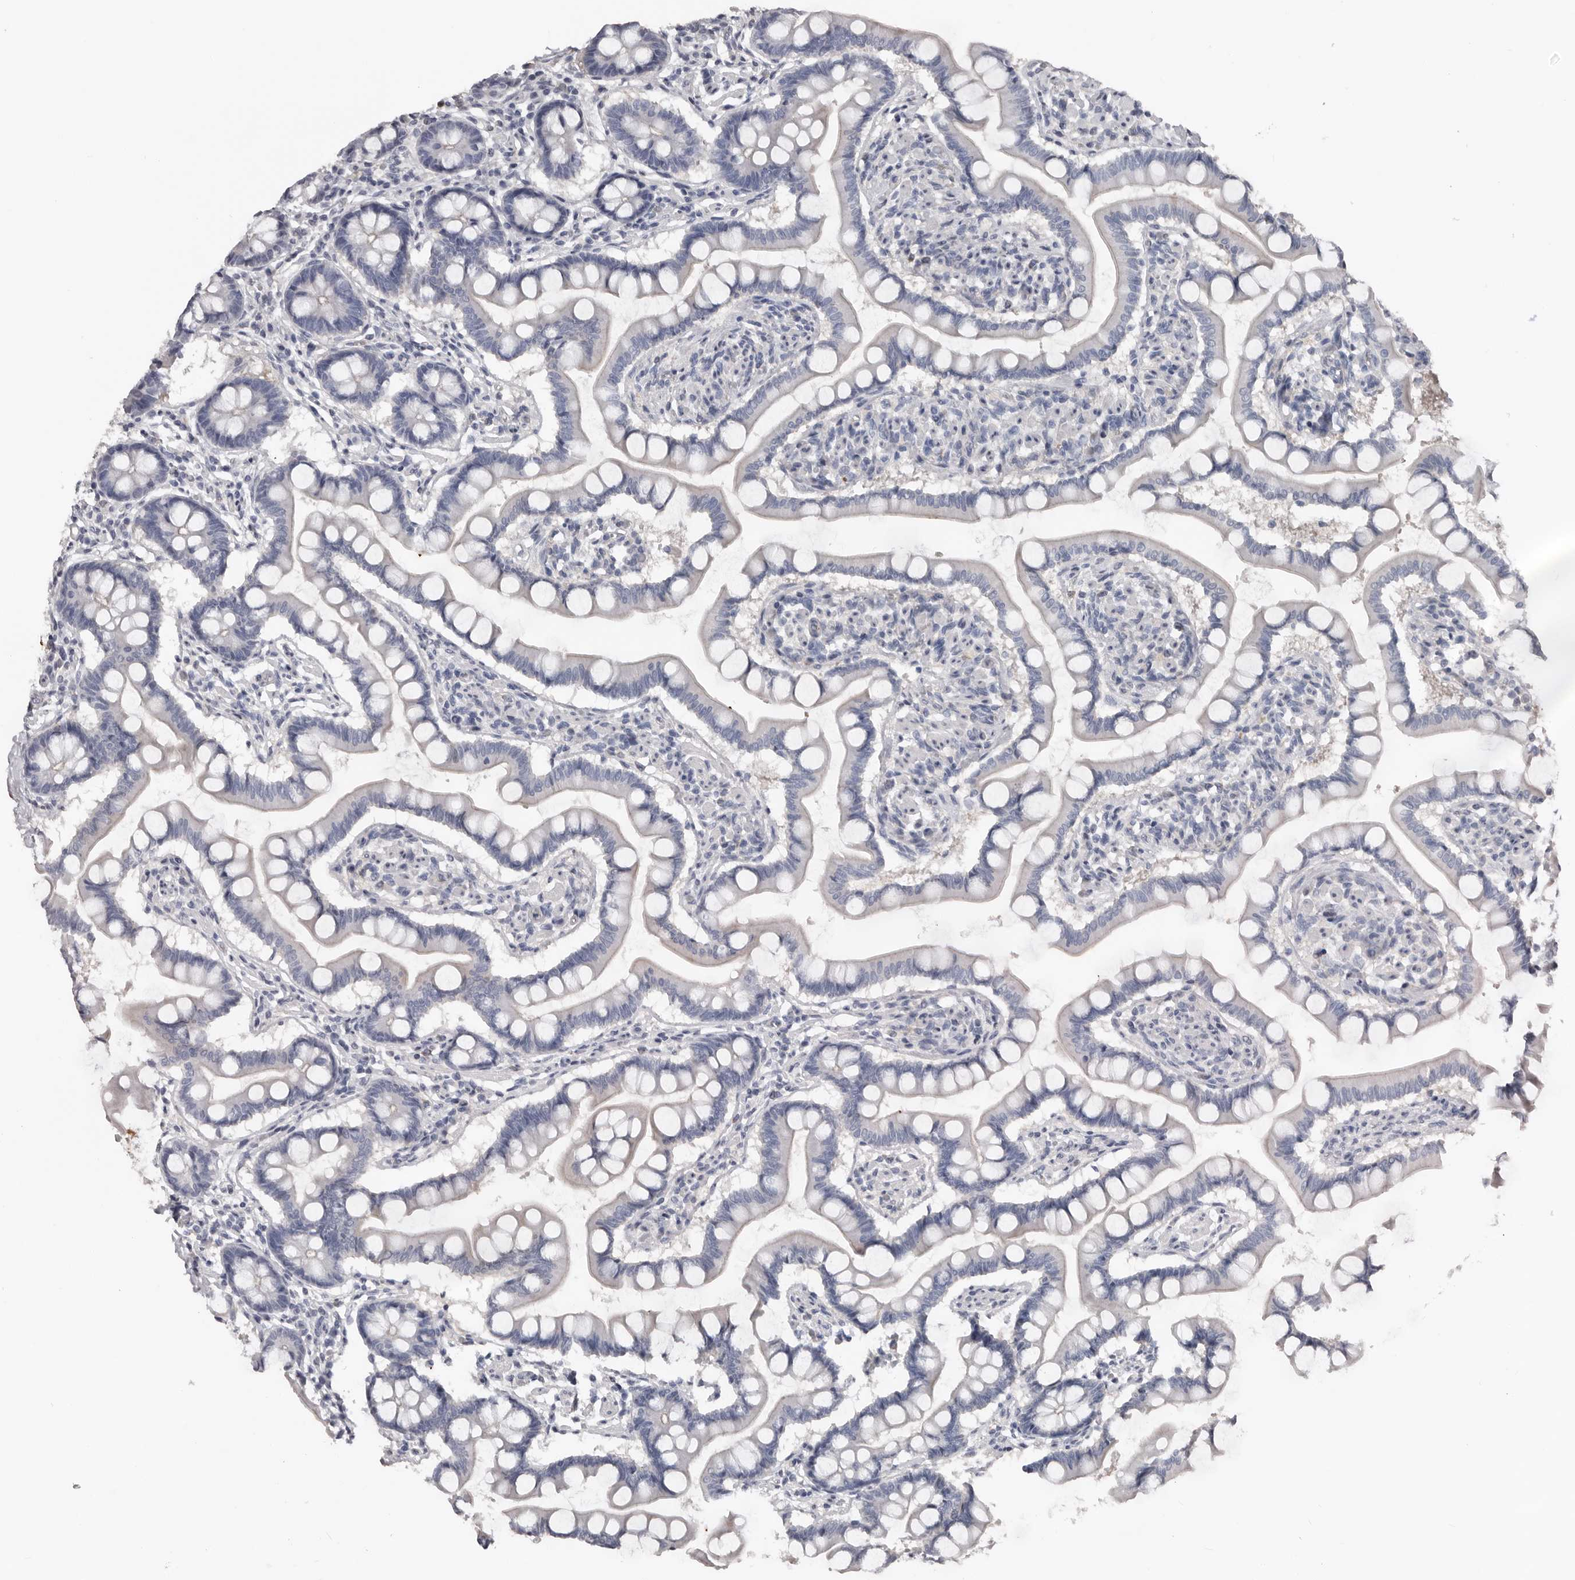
{"staining": {"intensity": "negative", "quantity": "none", "location": "none"}, "tissue": "small intestine", "cell_type": "Glandular cells", "image_type": "normal", "snomed": [{"axis": "morphology", "description": "Normal tissue, NOS"}, {"axis": "topography", "description": "Small intestine"}], "caption": "An immunohistochemistry (IHC) image of normal small intestine is shown. There is no staining in glandular cells of small intestine. Nuclei are stained in blue.", "gene": "FABP7", "patient": {"sex": "male", "age": 41}}